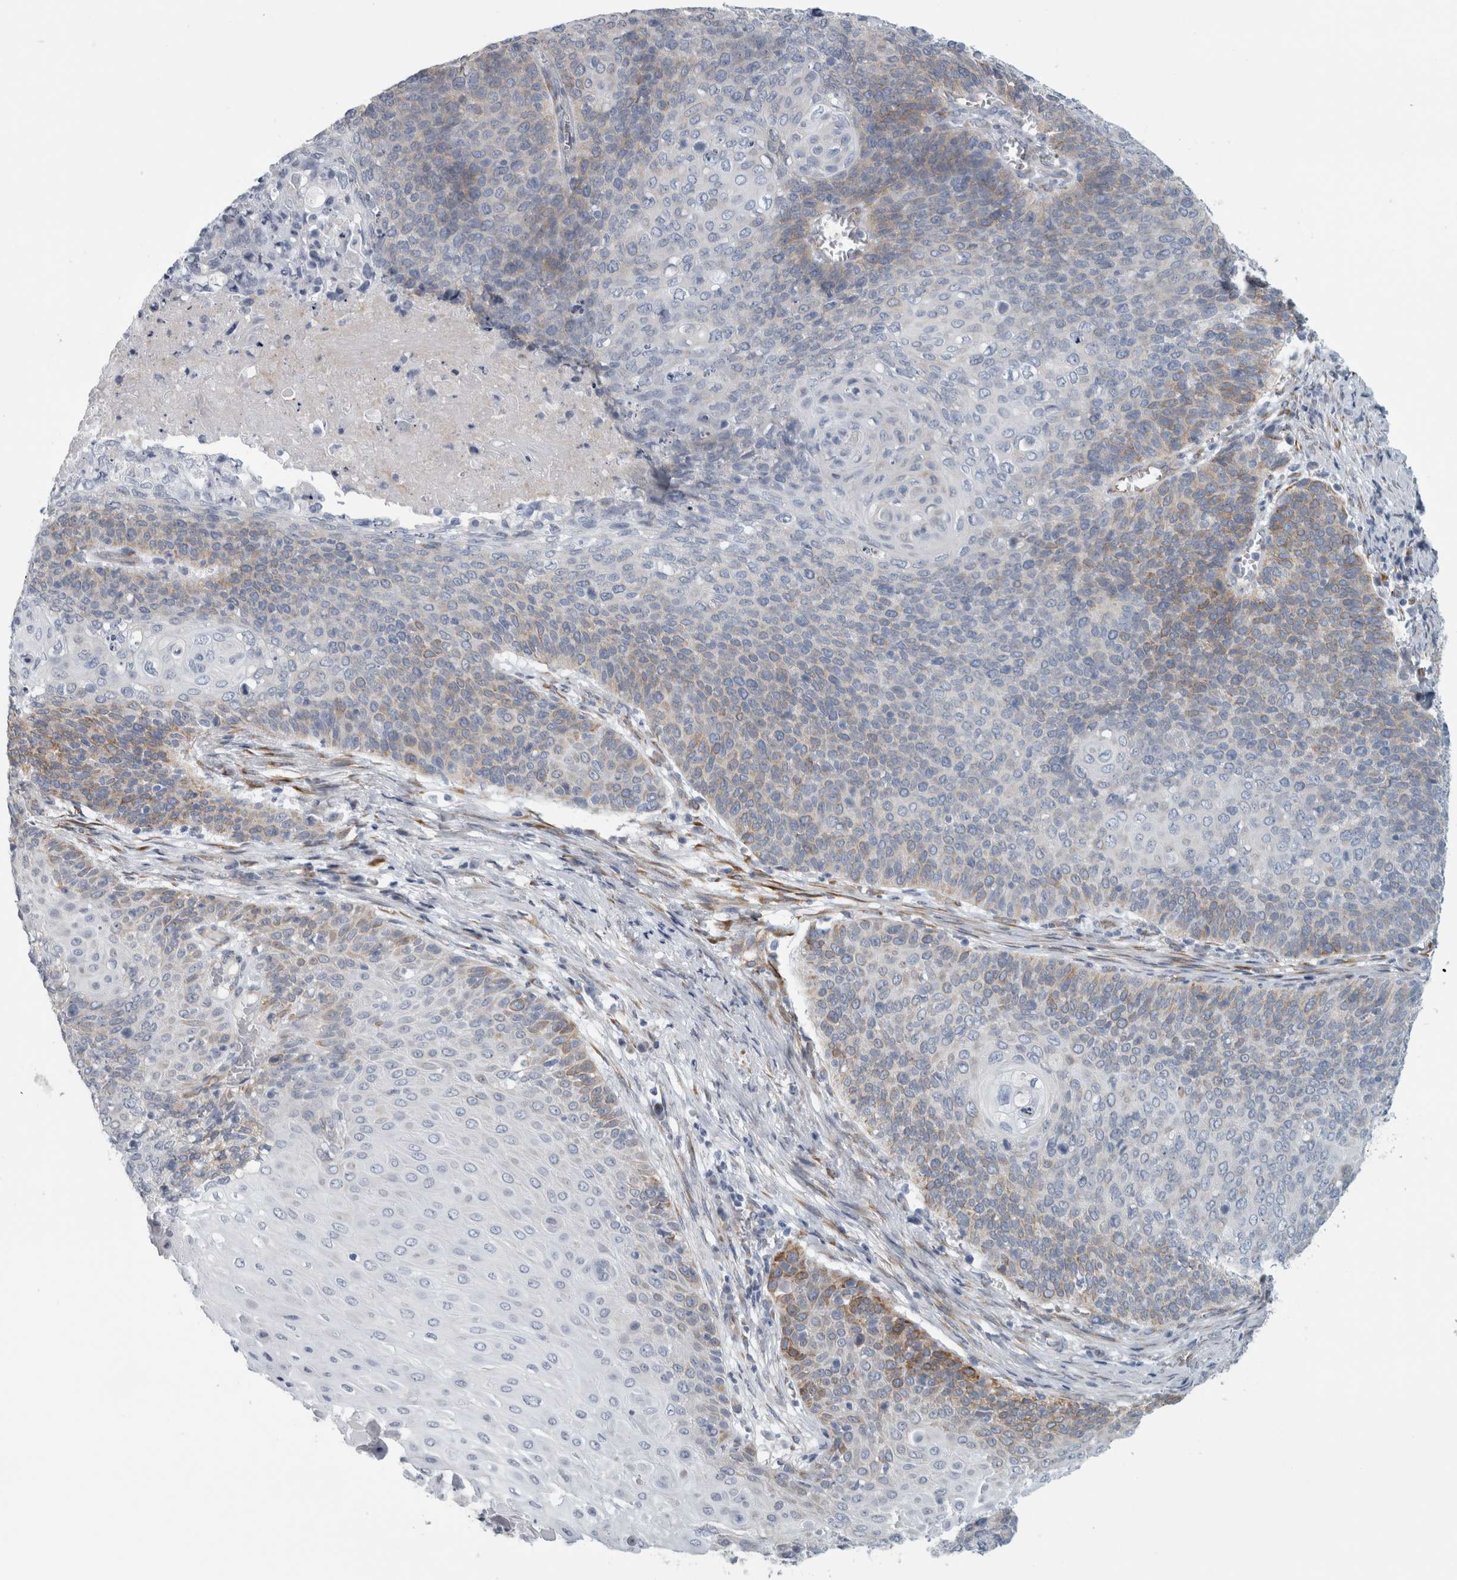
{"staining": {"intensity": "moderate", "quantity": "<25%", "location": "cytoplasmic/membranous"}, "tissue": "cervical cancer", "cell_type": "Tumor cells", "image_type": "cancer", "snomed": [{"axis": "morphology", "description": "Squamous cell carcinoma, NOS"}, {"axis": "topography", "description": "Cervix"}], "caption": "The image demonstrates a brown stain indicating the presence of a protein in the cytoplasmic/membranous of tumor cells in cervical cancer (squamous cell carcinoma).", "gene": "B3GNT3", "patient": {"sex": "female", "age": 39}}